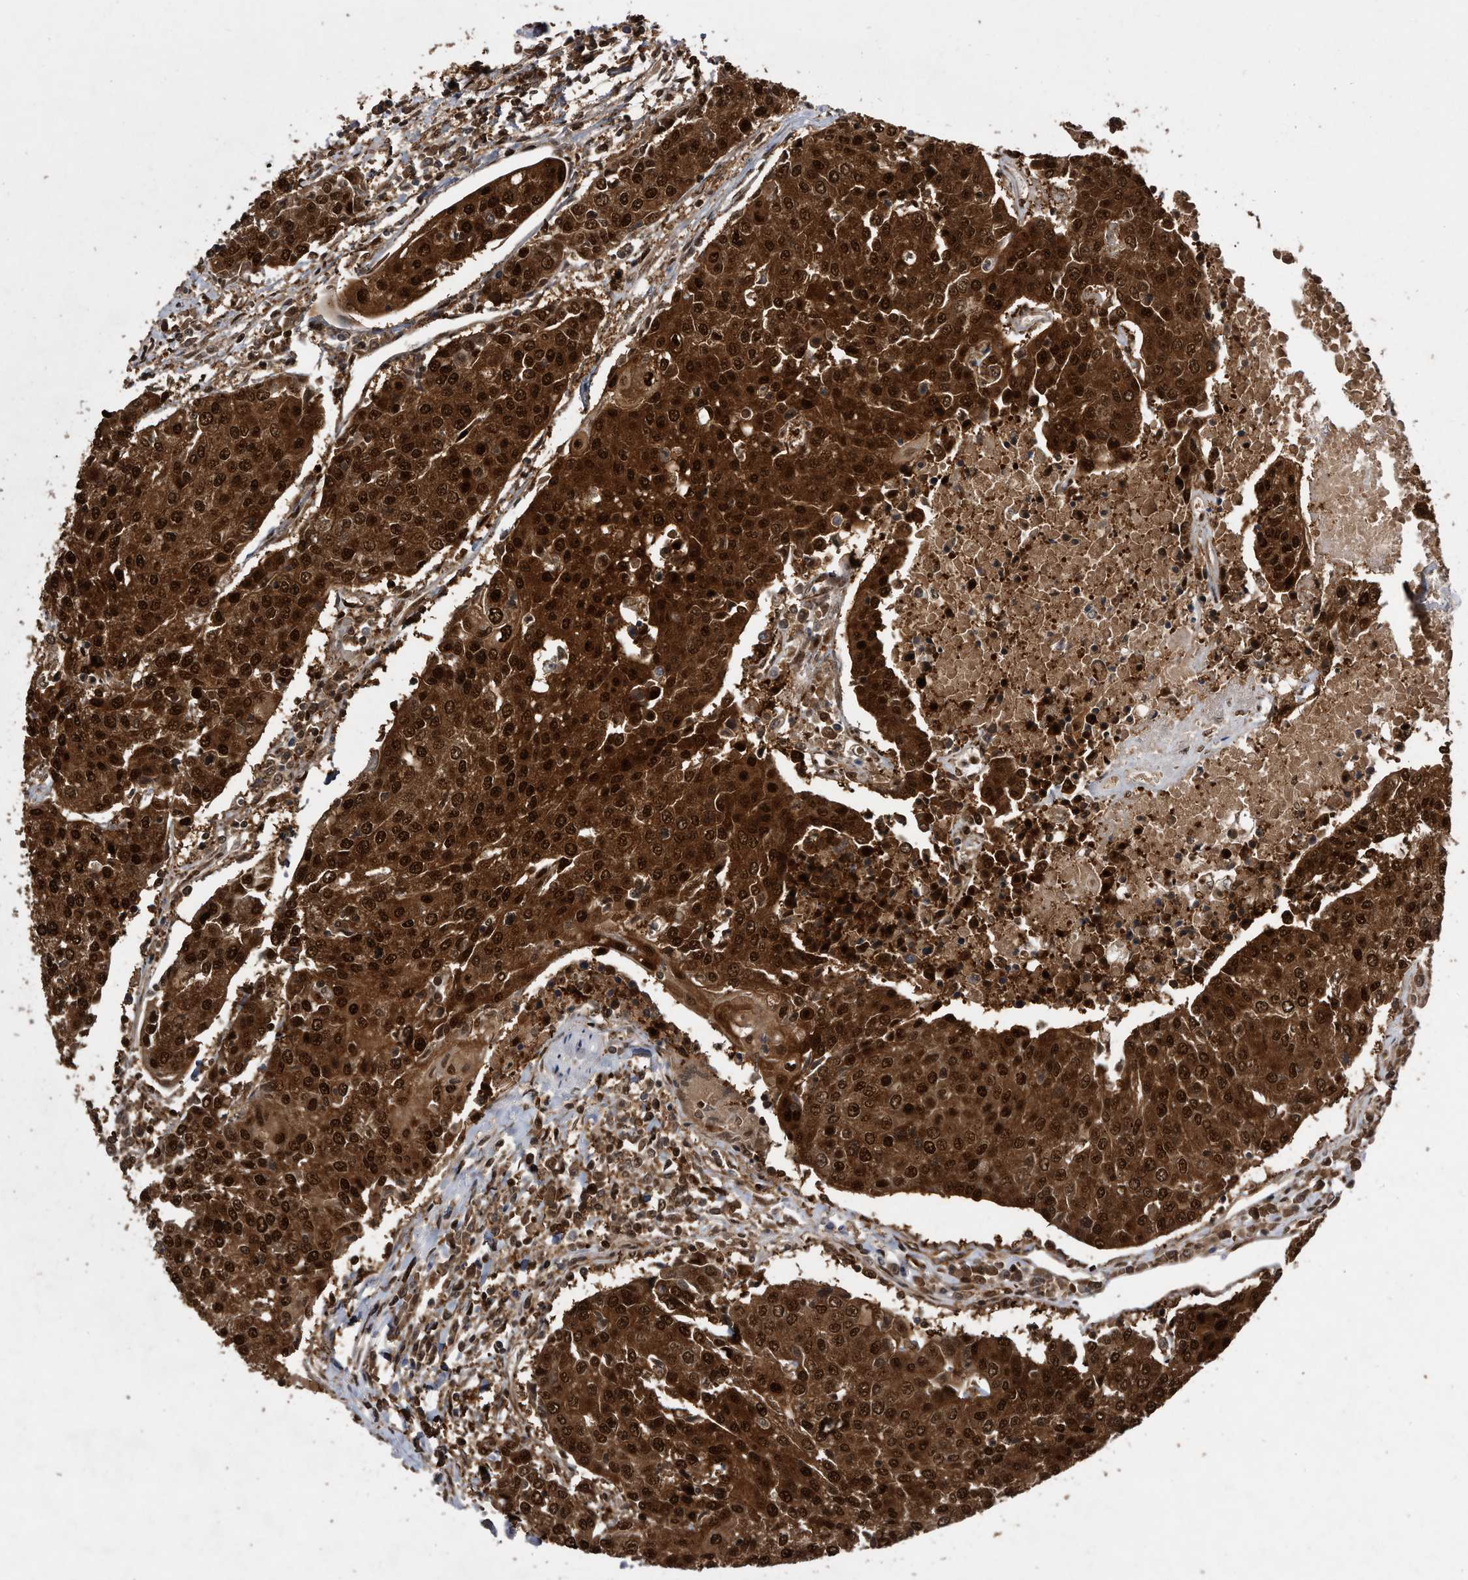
{"staining": {"intensity": "strong", "quantity": ">75%", "location": "cytoplasmic/membranous,nuclear"}, "tissue": "urothelial cancer", "cell_type": "Tumor cells", "image_type": "cancer", "snomed": [{"axis": "morphology", "description": "Urothelial carcinoma, High grade"}, {"axis": "topography", "description": "Urinary bladder"}], "caption": "Immunohistochemical staining of human urothelial cancer displays strong cytoplasmic/membranous and nuclear protein positivity in approximately >75% of tumor cells.", "gene": "RAD23B", "patient": {"sex": "female", "age": 85}}